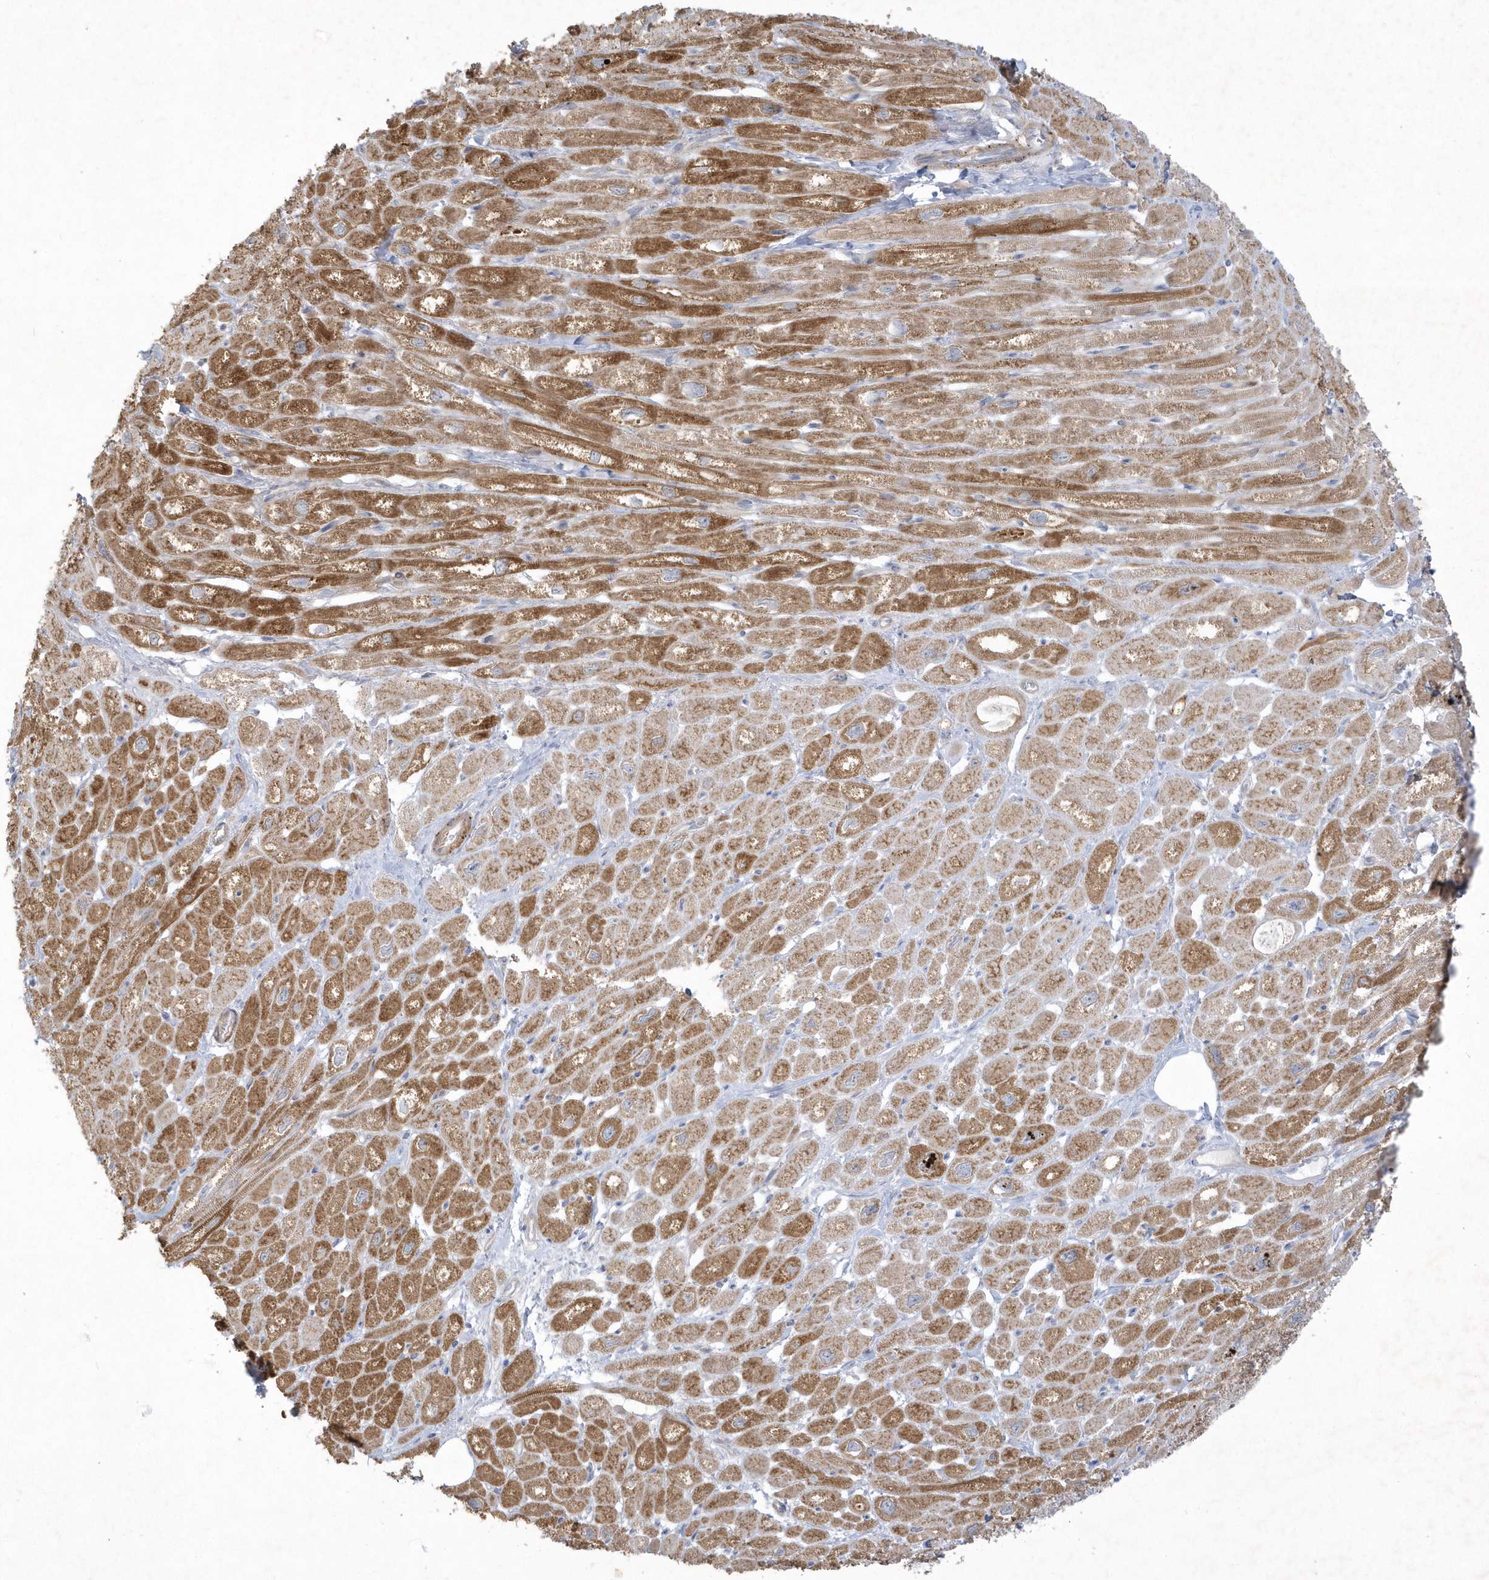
{"staining": {"intensity": "moderate", "quantity": ">75%", "location": "cytoplasmic/membranous"}, "tissue": "heart muscle", "cell_type": "Cardiomyocytes", "image_type": "normal", "snomed": [{"axis": "morphology", "description": "Normal tissue, NOS"}, {"axis": "topography", "description": "Heart"}], "caption": "Immunohistochemical staining of unremarkable human heart muscle demonstrates moderate cytoplasmic/membranous protein expression in about >75% of cardiomyocytes. Using DAB (brown) and hematoxylin (blue) stains, captured at high magnification using brightfield microscopy.", "gene": "LARS1", "patient": {"sex": "male", "age": 50}}